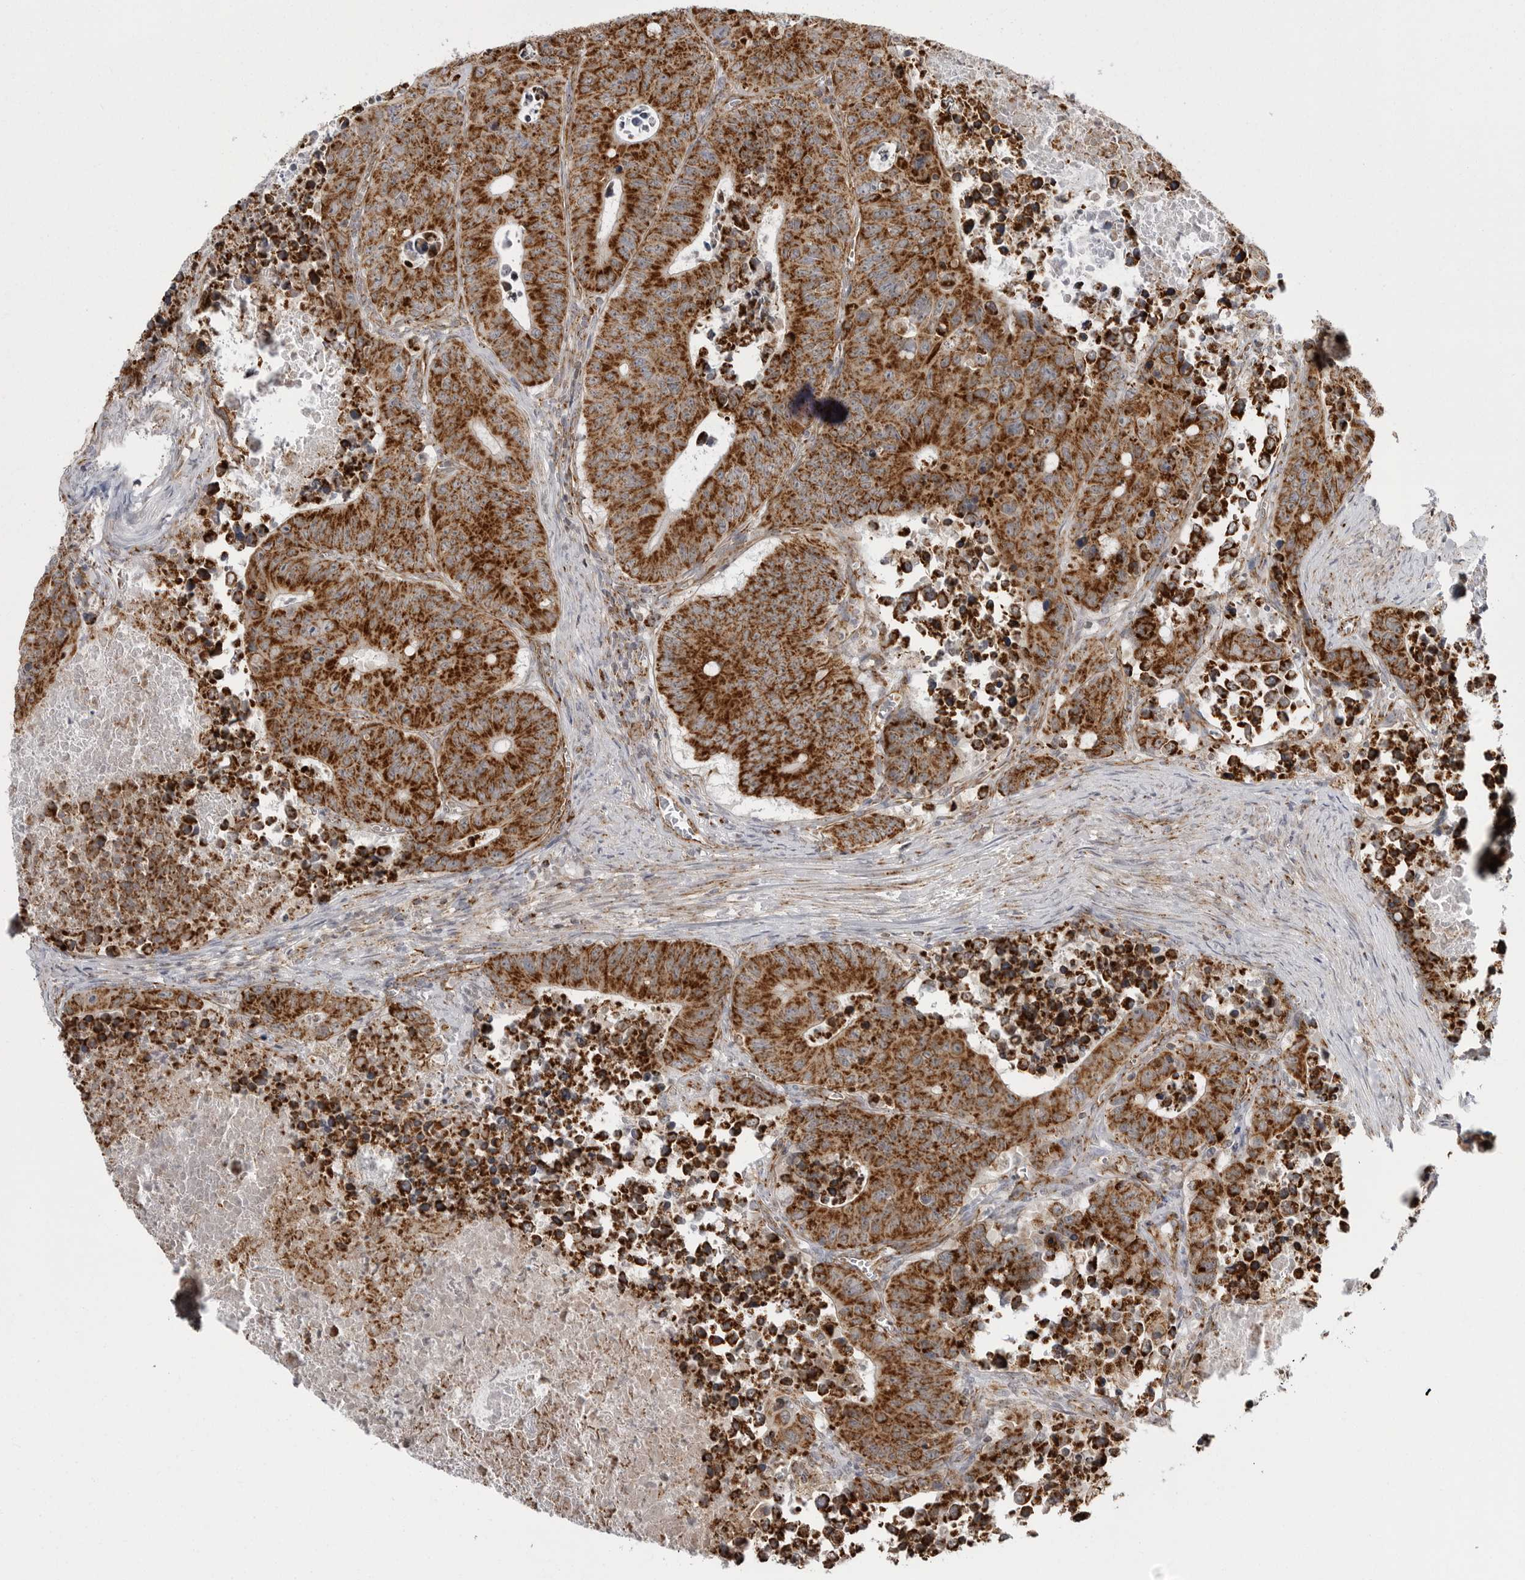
{"staining": {"intensity": "strong", "quantity": ">75%", "location": "cytoplasmic/membranous"}, "tissue": "colorectal cancer", "cell_type": "Tumor cells", "image_type": "cancer", "snomed": [{"axis": "morphology", "description": "Adenocarcinoma, NOS"}, {"axis": "topography", "description": "Colon"}], "caption": "Immunohistochemistry (IHC) of human adenocarcinoma (colorectal) shows high levels of strong cytoplasmic/membranous expression in approximately >75% of tumor cells.", "gene": "FH", "patient": {"sex": "male", "age": 87}}